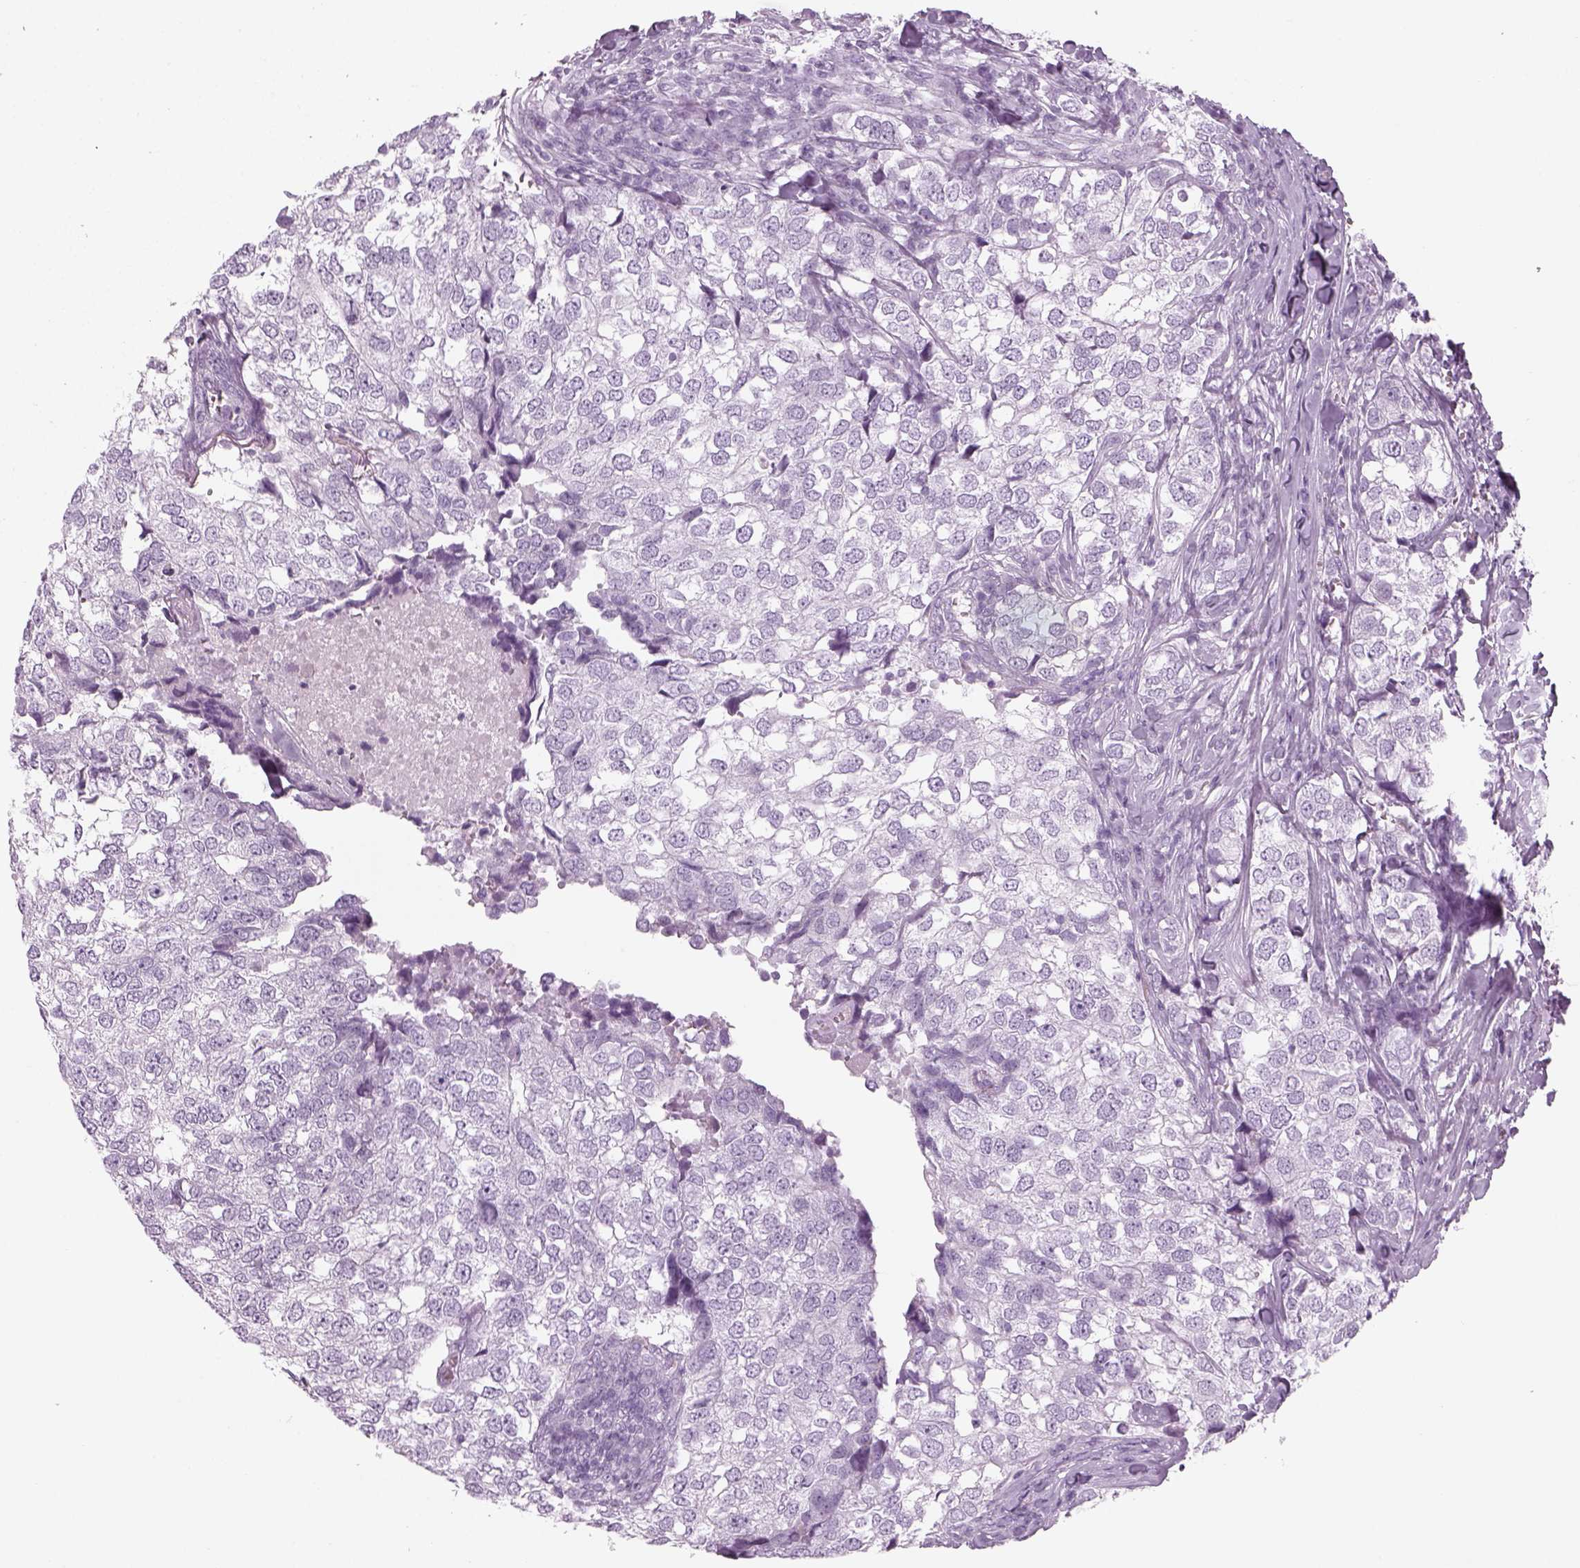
{"staining": {"intensity": "negative", "quantity": "none", "location": "none"}, "tissue": "breast cancer", "cell_type": "Tumor cells", "image_type": "cancer", "snomed": [{"axis": "morphology", "description": "Duct carcinoma"}, {"axis": "topography", "description": "Breast"}], "caption": "The immunohistochemistry (IHC) photomicrograph has no significant staining in tumor cells of intraductal carcinoma (breast) tissue.", "gene": "SAG", "patient": {"sex": "female", "age": 30}}